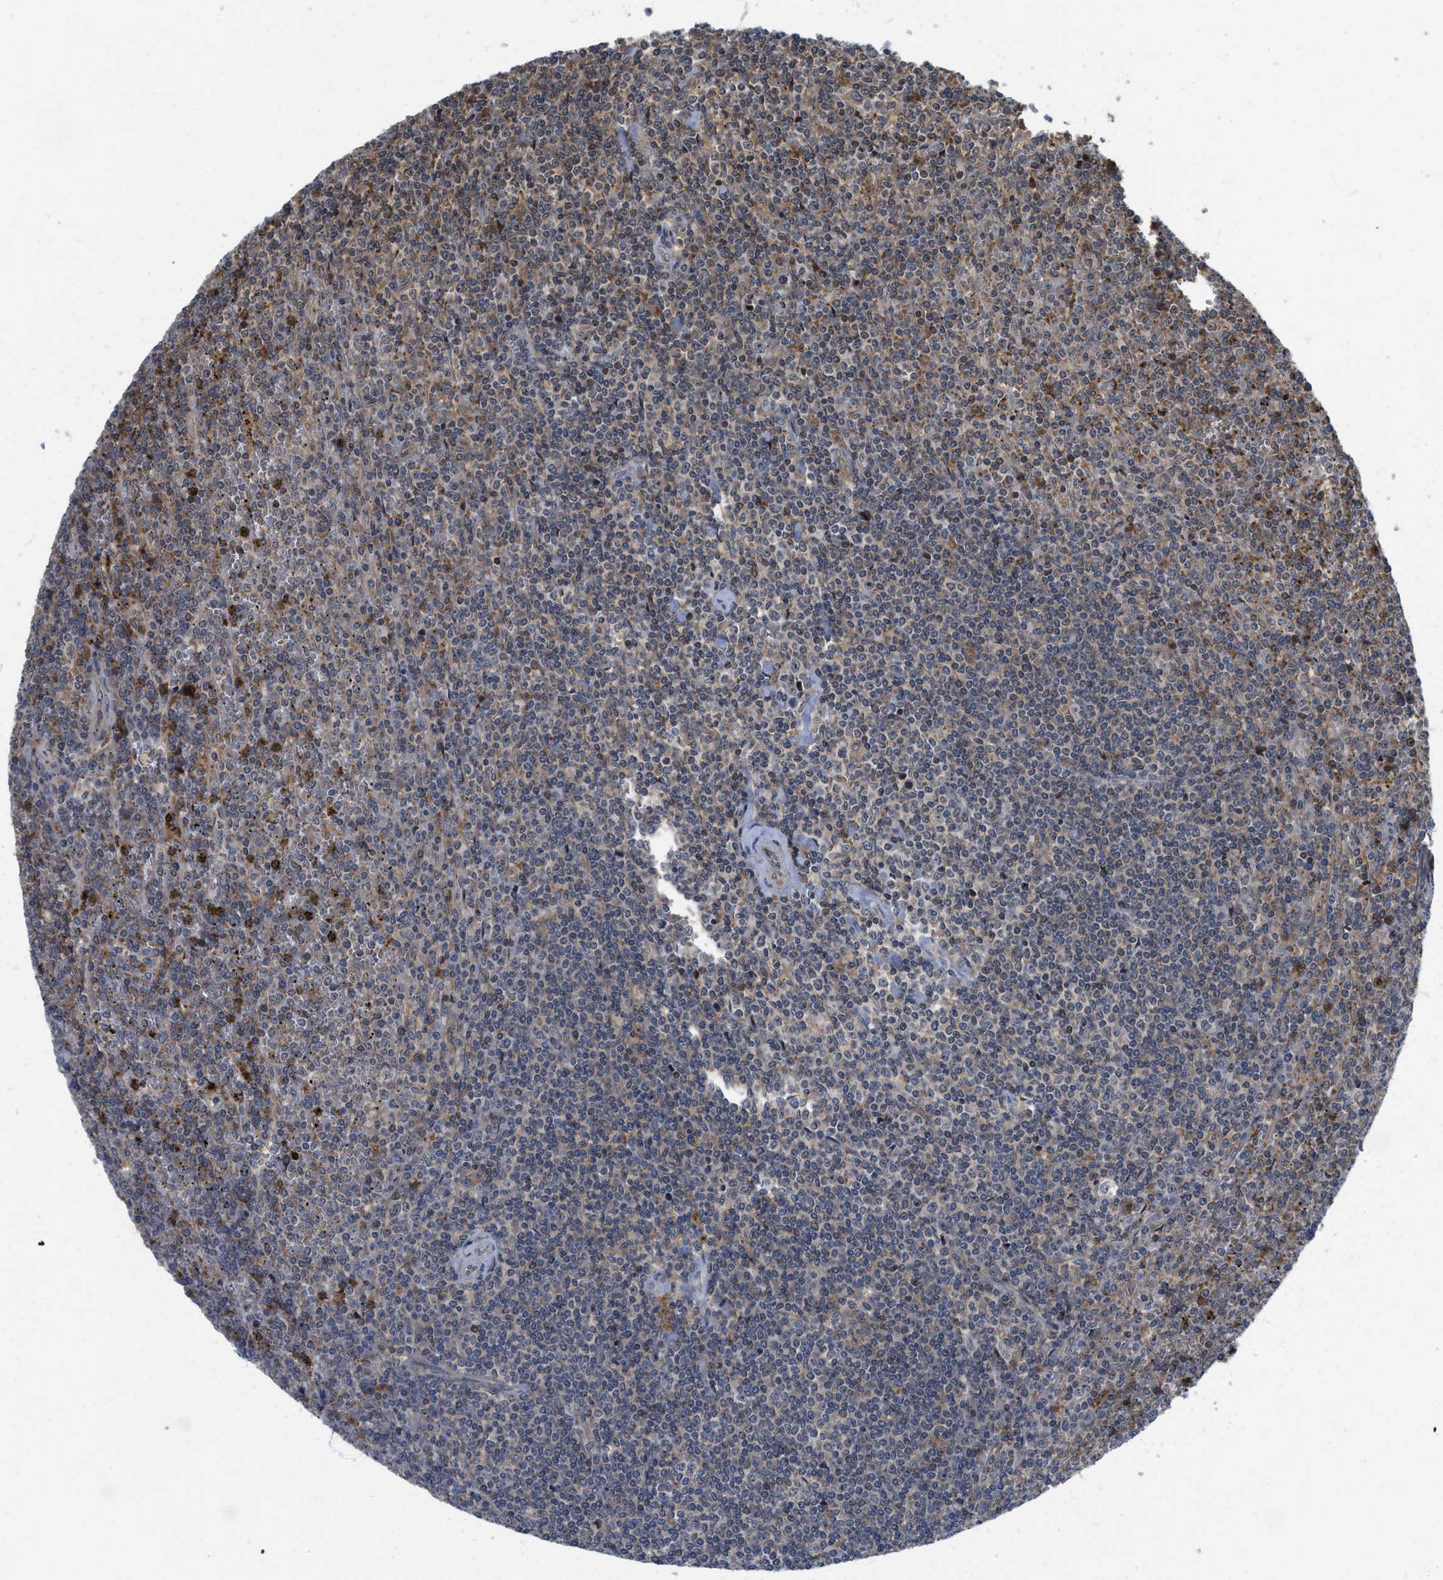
{"staining": {"intensity": "moderate", "quantity": "<25%", "location": "cytoplasmic/membranous,nuclear"}, "tissue": "lymphoma", "cell_type": "Tumor cells", "image_type": "cancer", "snomed": [{"axis": "morphology", "description": "Malignant lymphoma, non-Hodgkin's type, Low grade"}, {"axis": "topography", "description": "Spleen"}], "caption": "A brown stain shows moderate cytoplasmic/membranous and nuclear expression of a protein in lymphoma tumor cells. Ihc stains the protein in brown and the nuclei are stained blue.", "gene": "DNAJC28", "patient": {"sex": "female", "age": 19}}